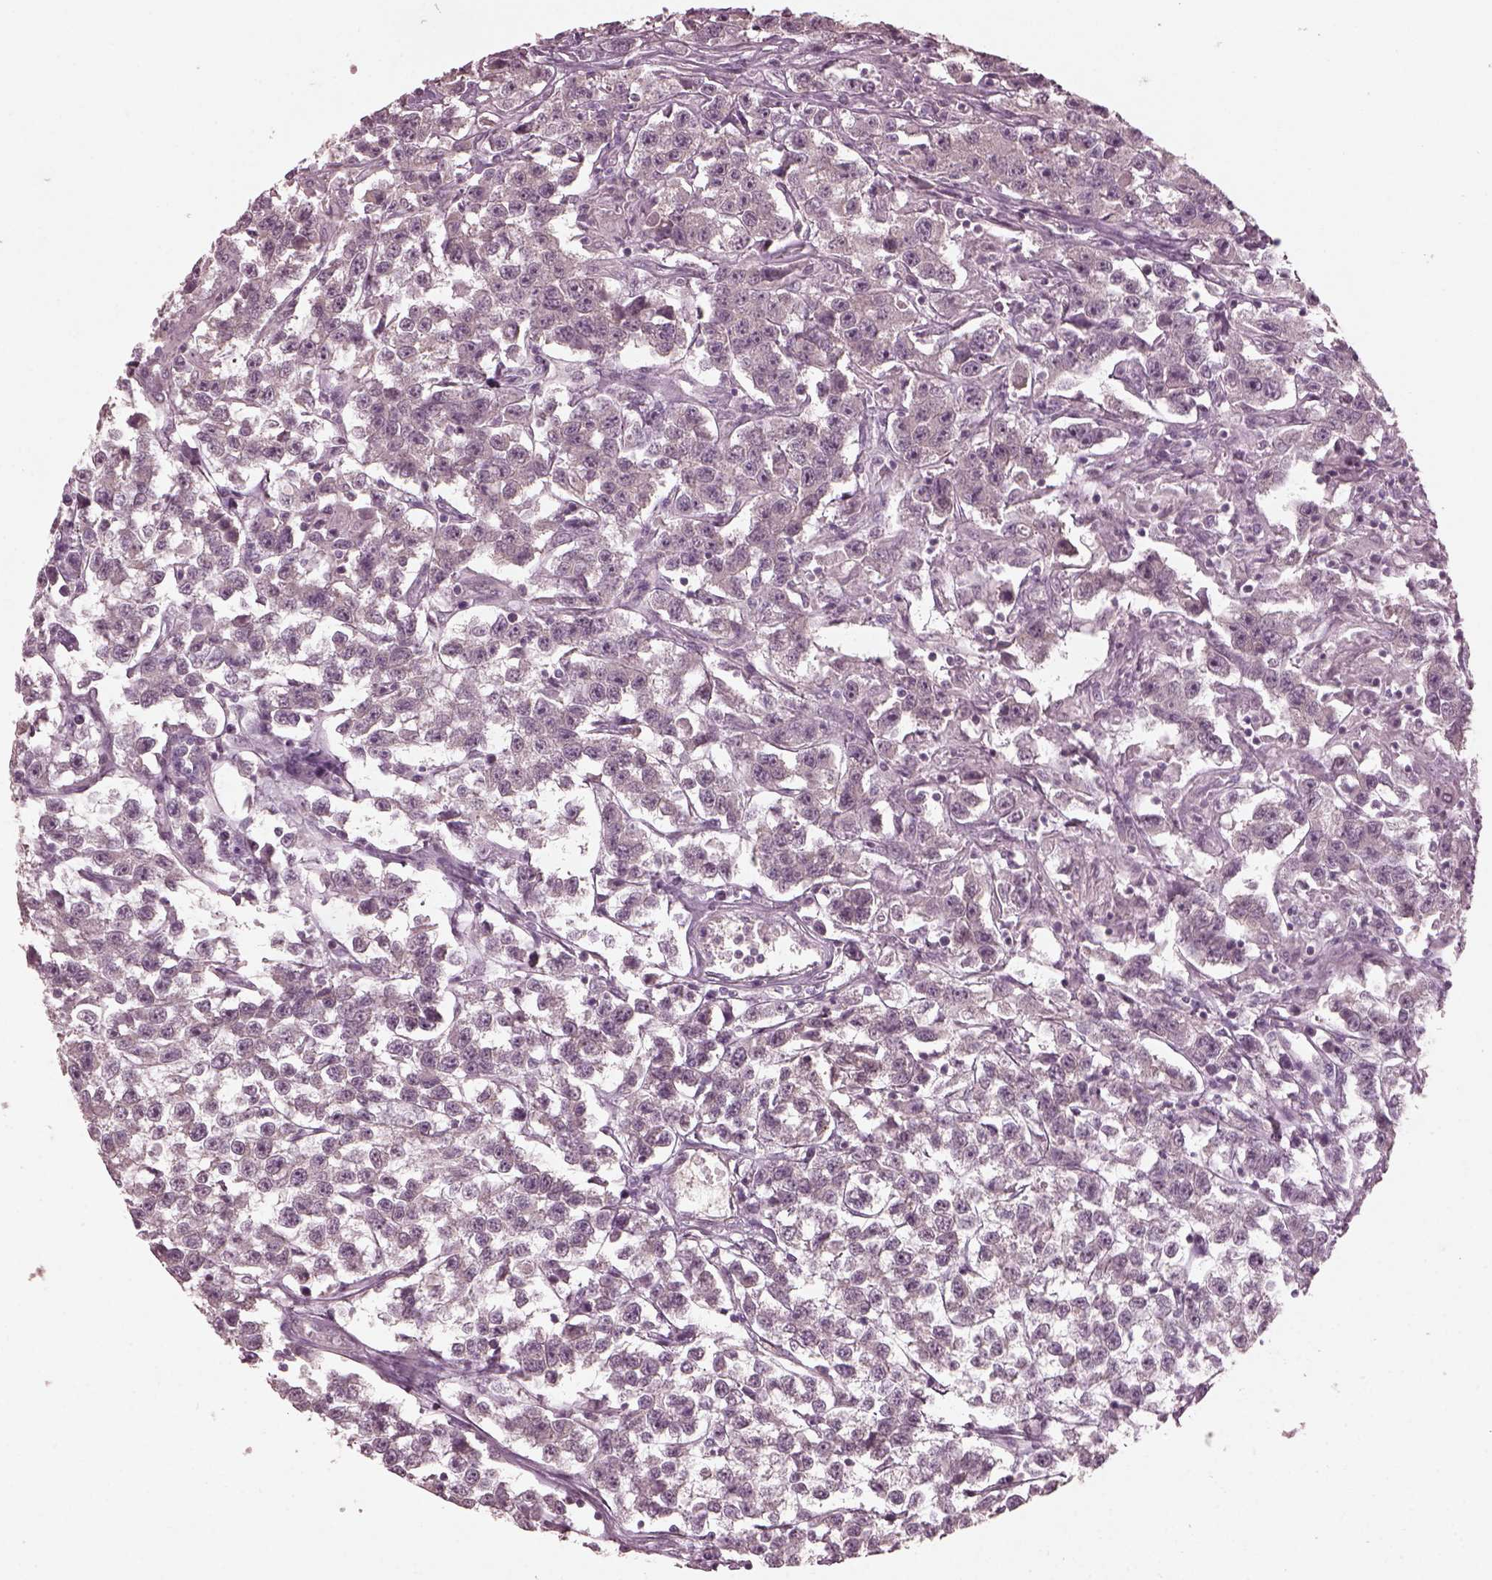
{"staining": {"intensity": "negative", "quantity": "none", "location": "none"}, "tissue": "testis cancer", "cell_type": "Tumor cells", "image_type": "cancer", "snomed": [{"axis": "morphology", "description": "Seminoma, NOS"}, {"axis": "topography", "description": "Testis"}], "caption": "Immunohistochemistry (IHC) histopathology image of human testis seminoma stained for a protein (brown), which displays no positivity in tumor cells. (Brightfield microscopy of DAB immunohistochemistry (IHC) at high magnification).", "gene": "RGS7", "patient": {"sex": "male", "age": 59}}